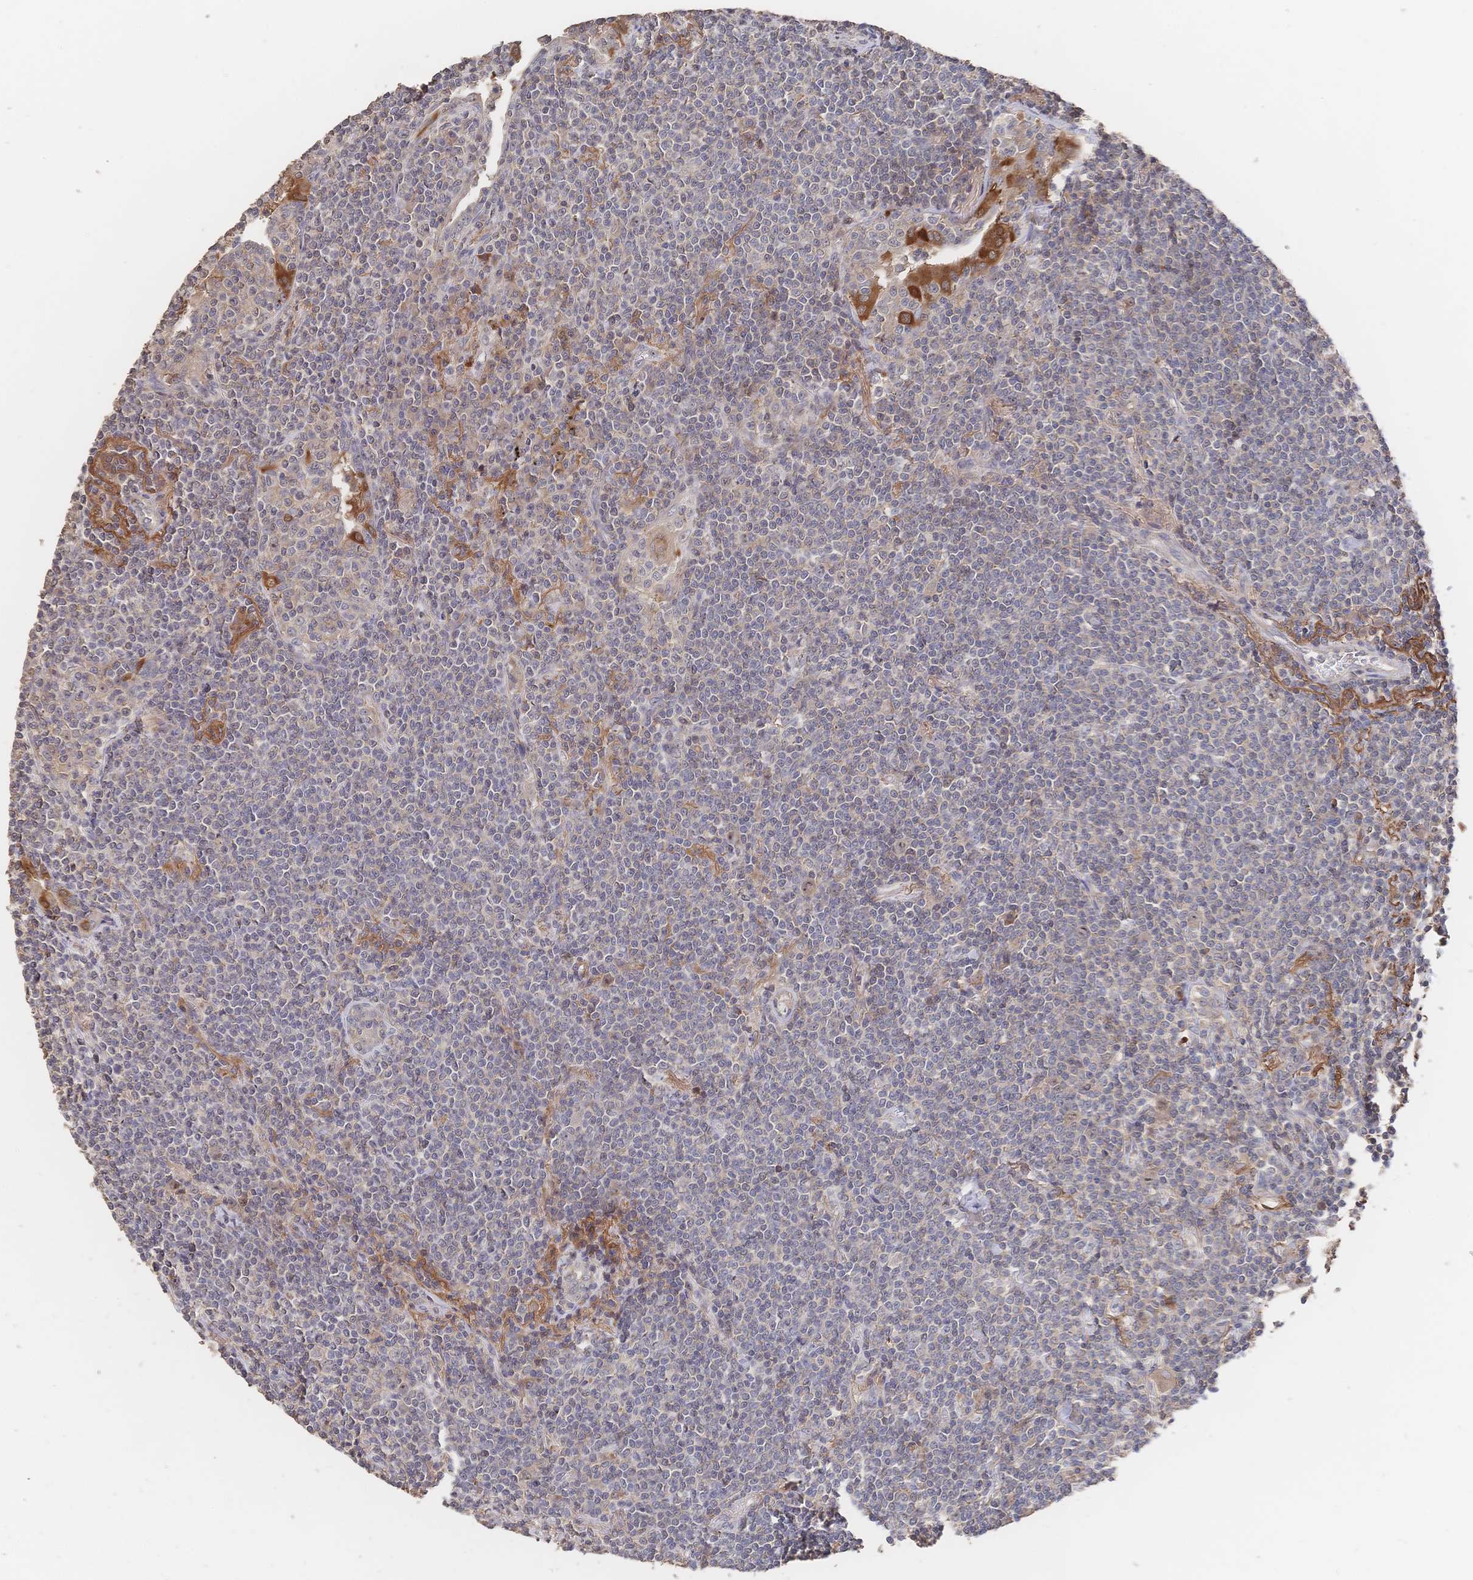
{"staining": {"intensity": "negative", "quantity": "none", "location": "none"}, "tissue": "lymphoma", "cell_type": "Tumor cells", "image_type": "cancer", "snomed": [{"axis": "morphology", "description": "Malignant lymphoma, non-Hodgkin's type, Low grade"}, {"axis": "topography", "description": "Lung"}], "caption": "The image demonstrates no staining of tumor cells in low-grade malignant lymphoma, non-Hodgkin's type.", "gene": "DNAJA4", "patient": {"sex": "female", "age": 71}}